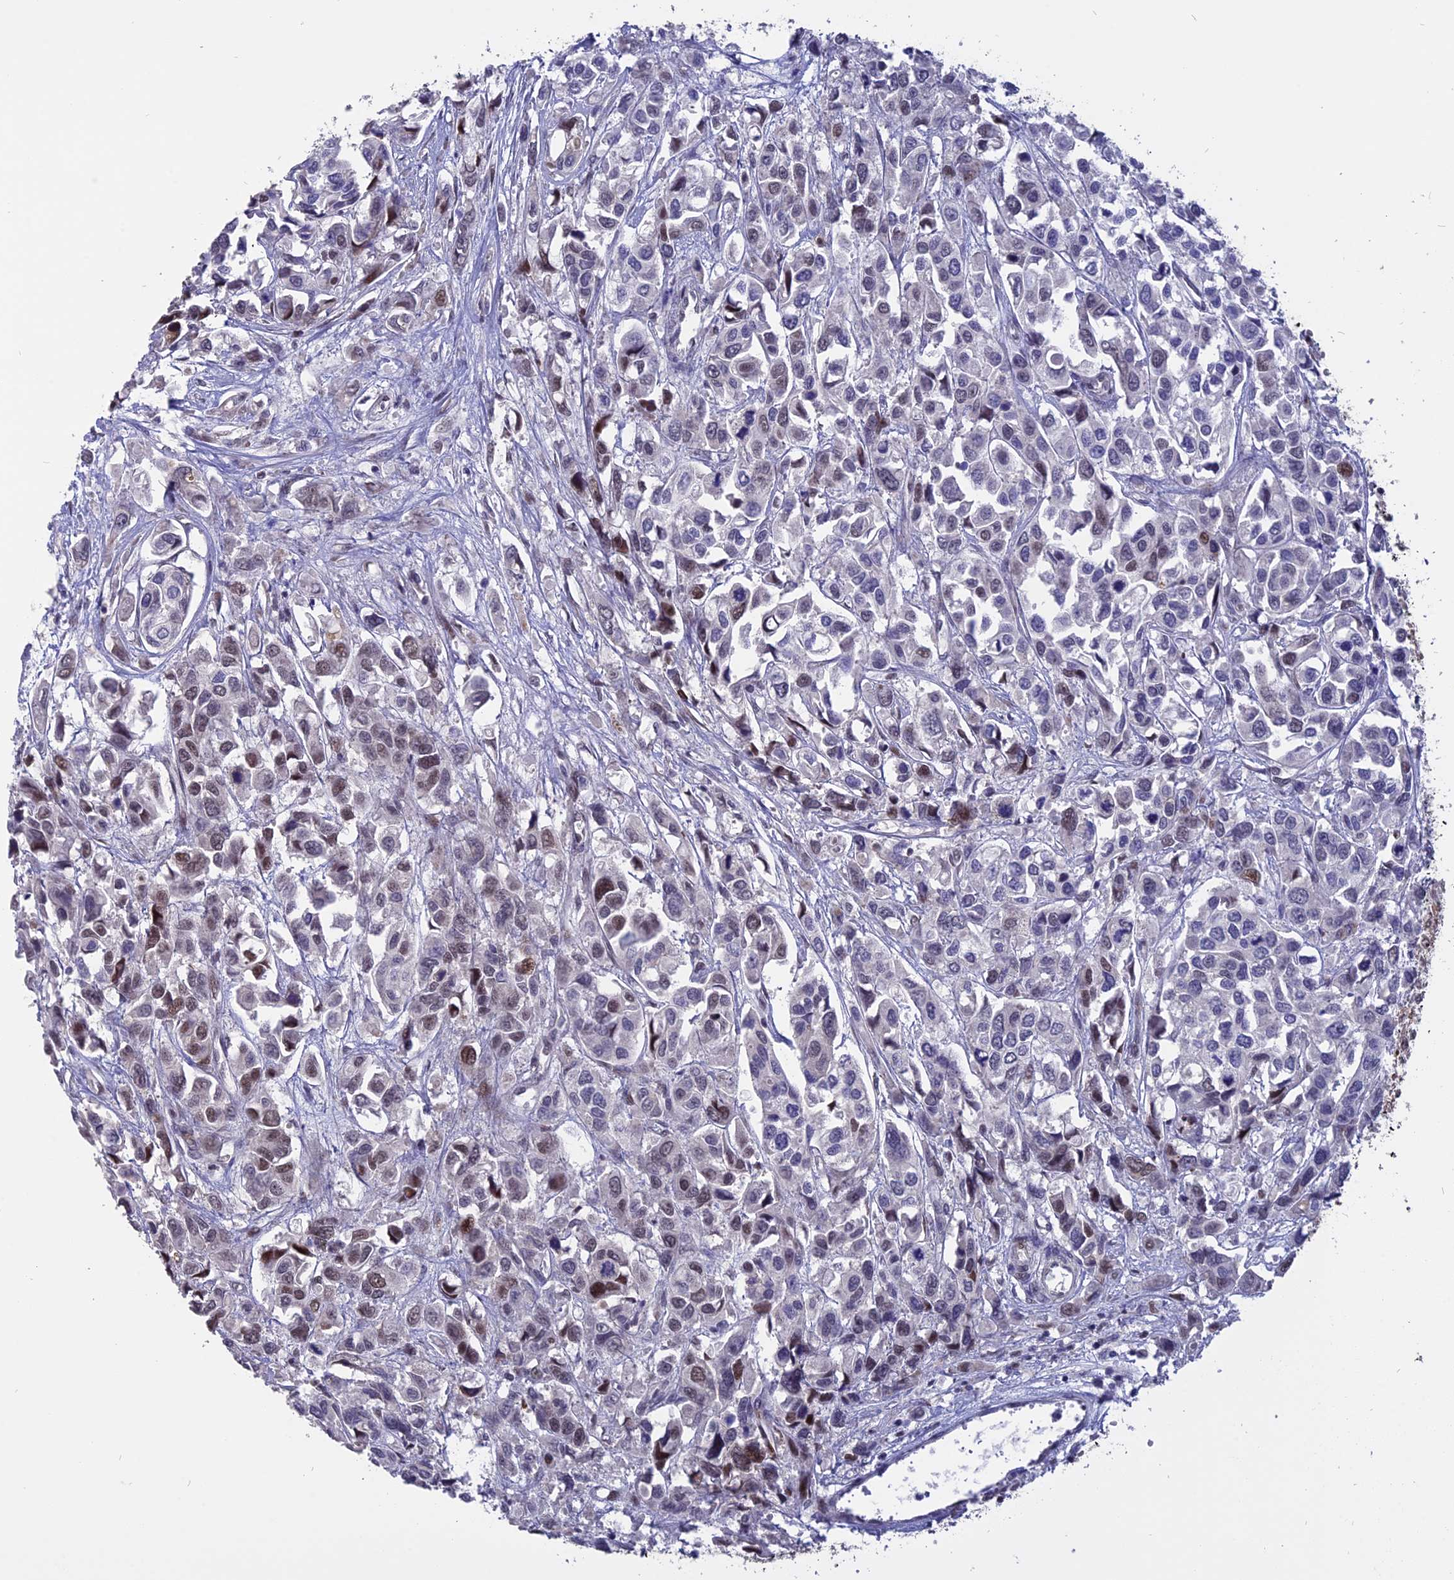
{"staining": {"intensity": "moderate", "quantity": "<25%", "location": "nuclear"}, "tissue": "urothelial cancer", "cell_type": "Tumor cells", "image_type": "cancer", "snomed": [{"axis": "morphology", "description": "Urothelial carcinoma, High grade"}, {"axis": "topography", "description": "Urinary bladder"}], "caption": "Protein expression analysis of urothelial carcinoma (high-grade) reveals moderate nuclear expression in about <25% of tumor cells. (Brightfield microscopy of DAB IHC at high magnification).", "gene": "TMEM263", "patient": {"sex": "male", "age": 67}}